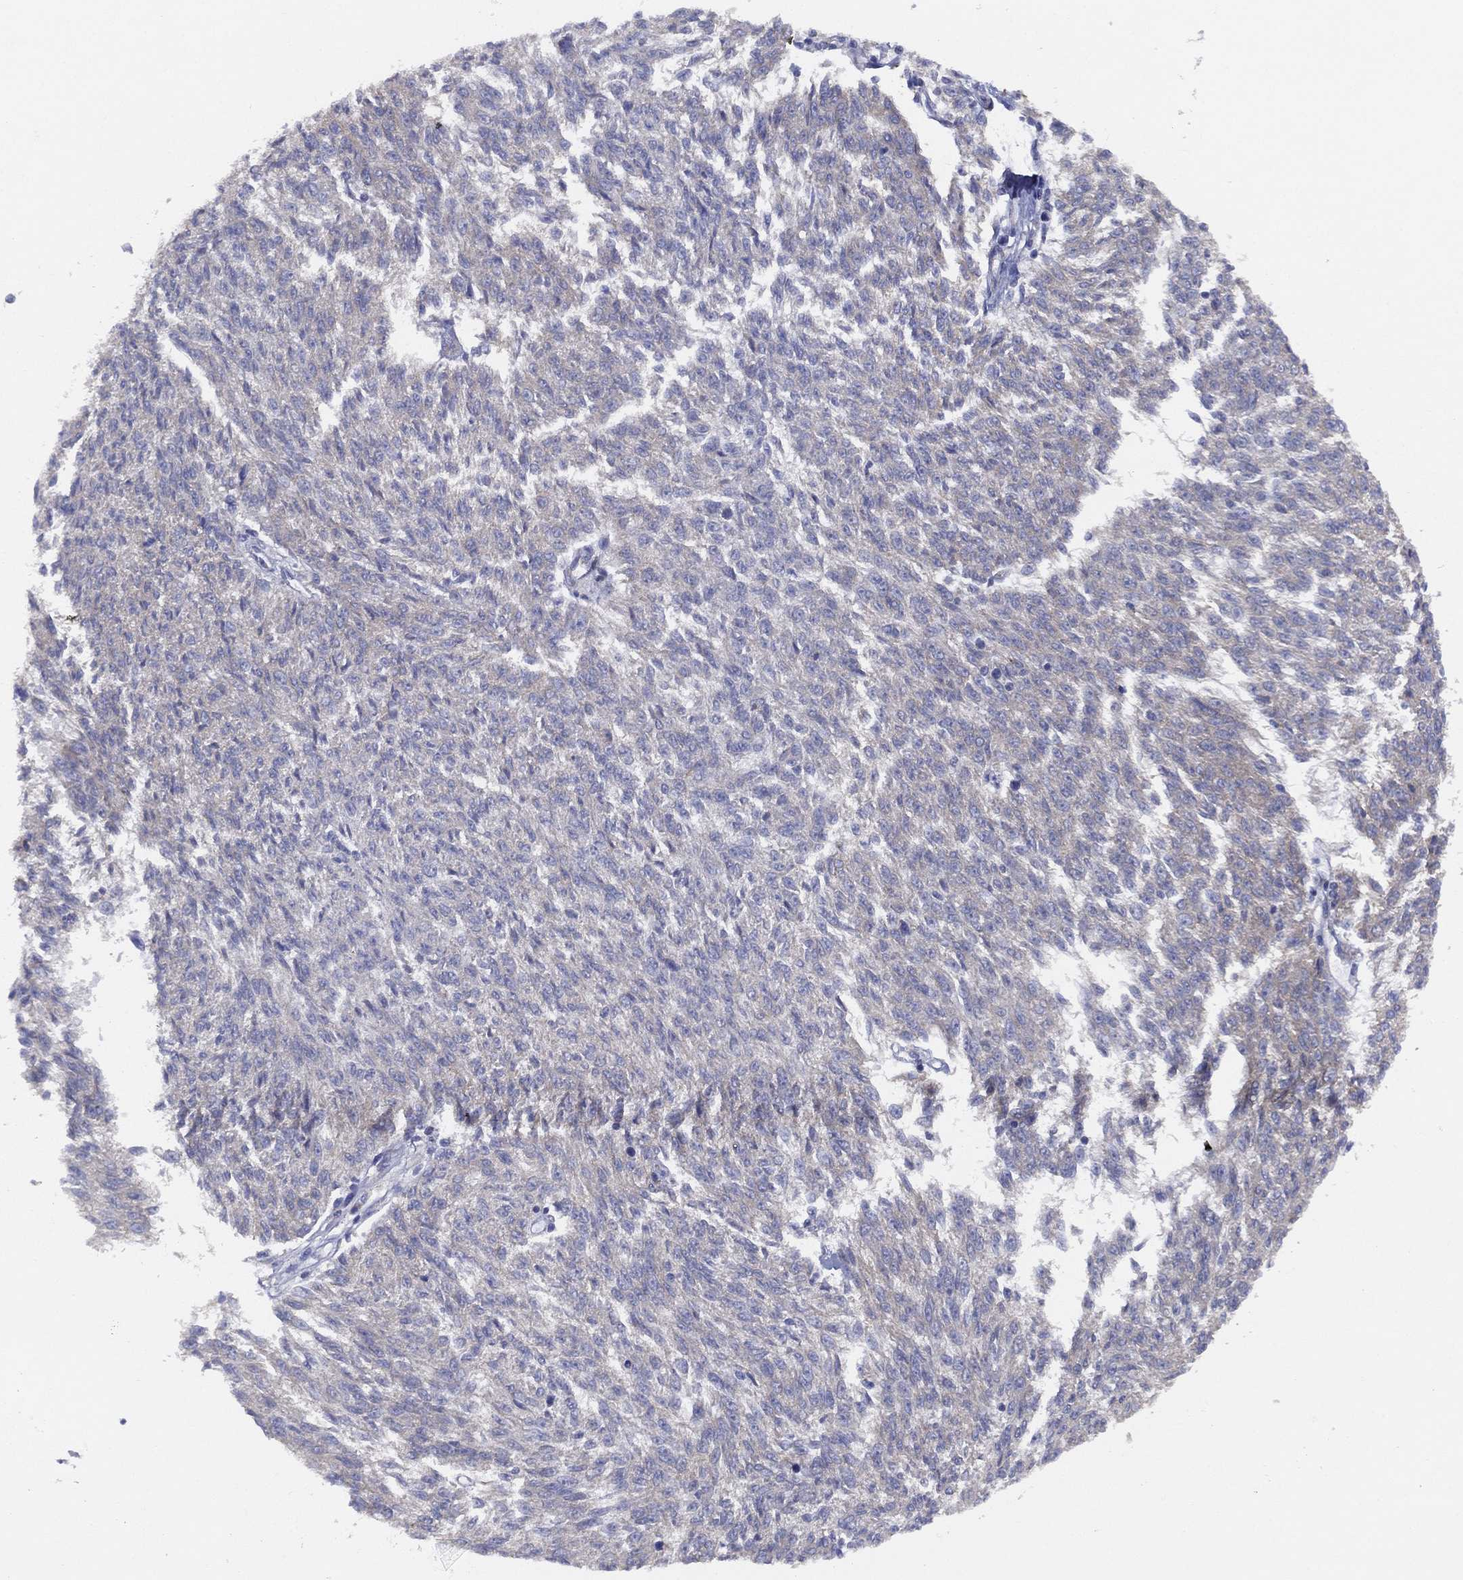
{"staining": {"intensity": "weak", "quantity": "<25%", "location": "cytoplasmic/membranous"}, "tissue": "melanoma", "cell_type": "Tumor cells", "image_type": "cancer", "snomed": [{"axis": "morphology", "description": "Malignant melanoma, NOS"}, {"axis": "topography", "description": "Skin"}], "caption": "A high-resolution photomicrograph shows immunohistochemistry (IHC) staining of malignant melanoma, which displays no significant expression in tumor cells.", "gene": "ZNF223", "patient": {"sex": "female", "age": 72}}